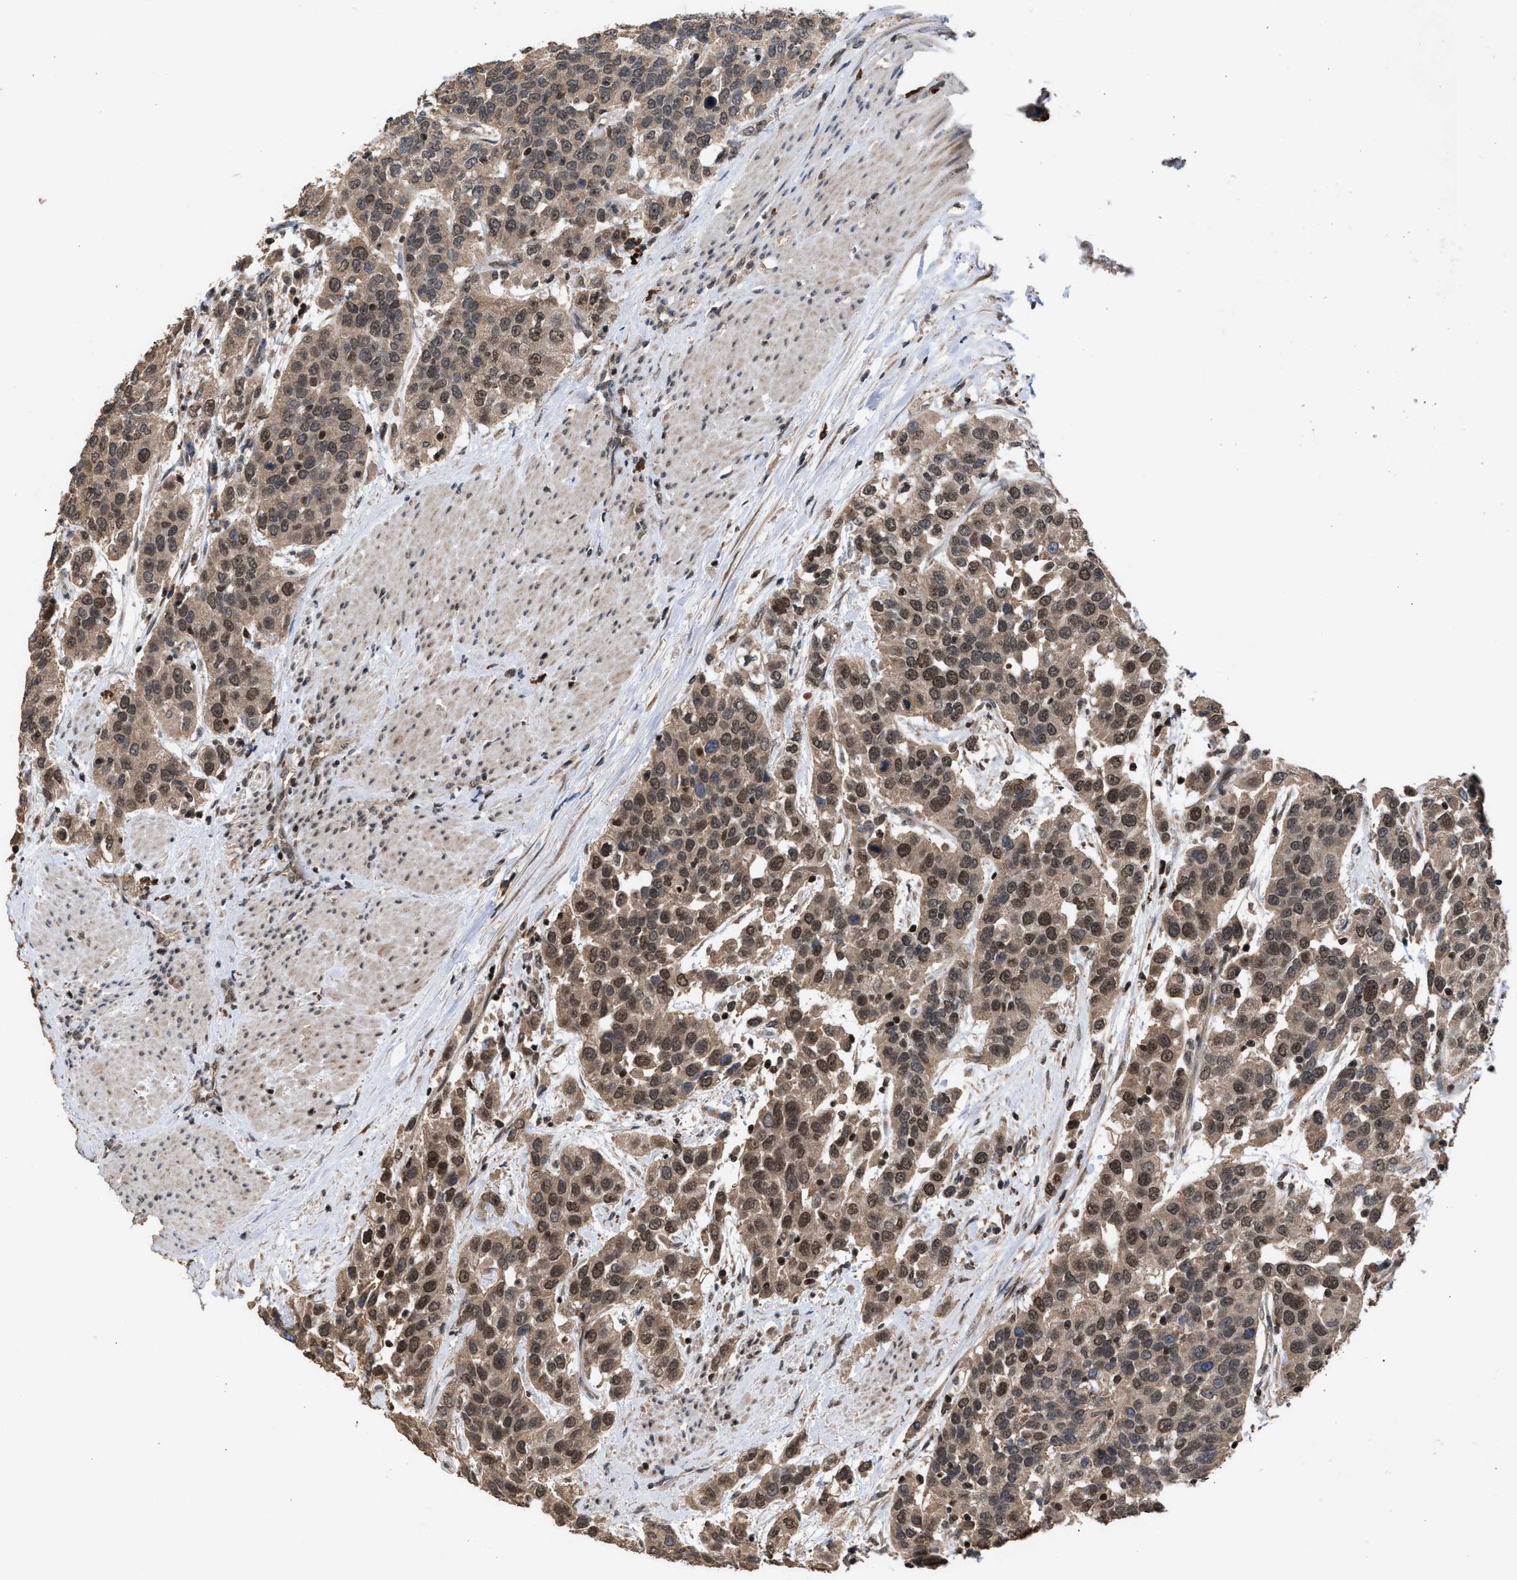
{"staining": {"intensity": "moderate", "quantity": ">75%", "location": "cytoplasmic/membranous,nuclear"}, "tissue": "urothelial cancer", "cell_type": "Tumor cells", "image_type": "cancer", "snomed": [{"axis": "morphology", "description": "Urothelial carcinoma, High grade"}, {"axis": "topography", "description": "Urinary bladder"}], "caption": "Immunohistochemistry of human urothelial cancer shows medium levels of moderate cytoplasmic/membranous and nuclear positivity in approximately >75% of tumor cells.", "gene": "C9orf78", "patient": {"sex": "female", "age": 80}}